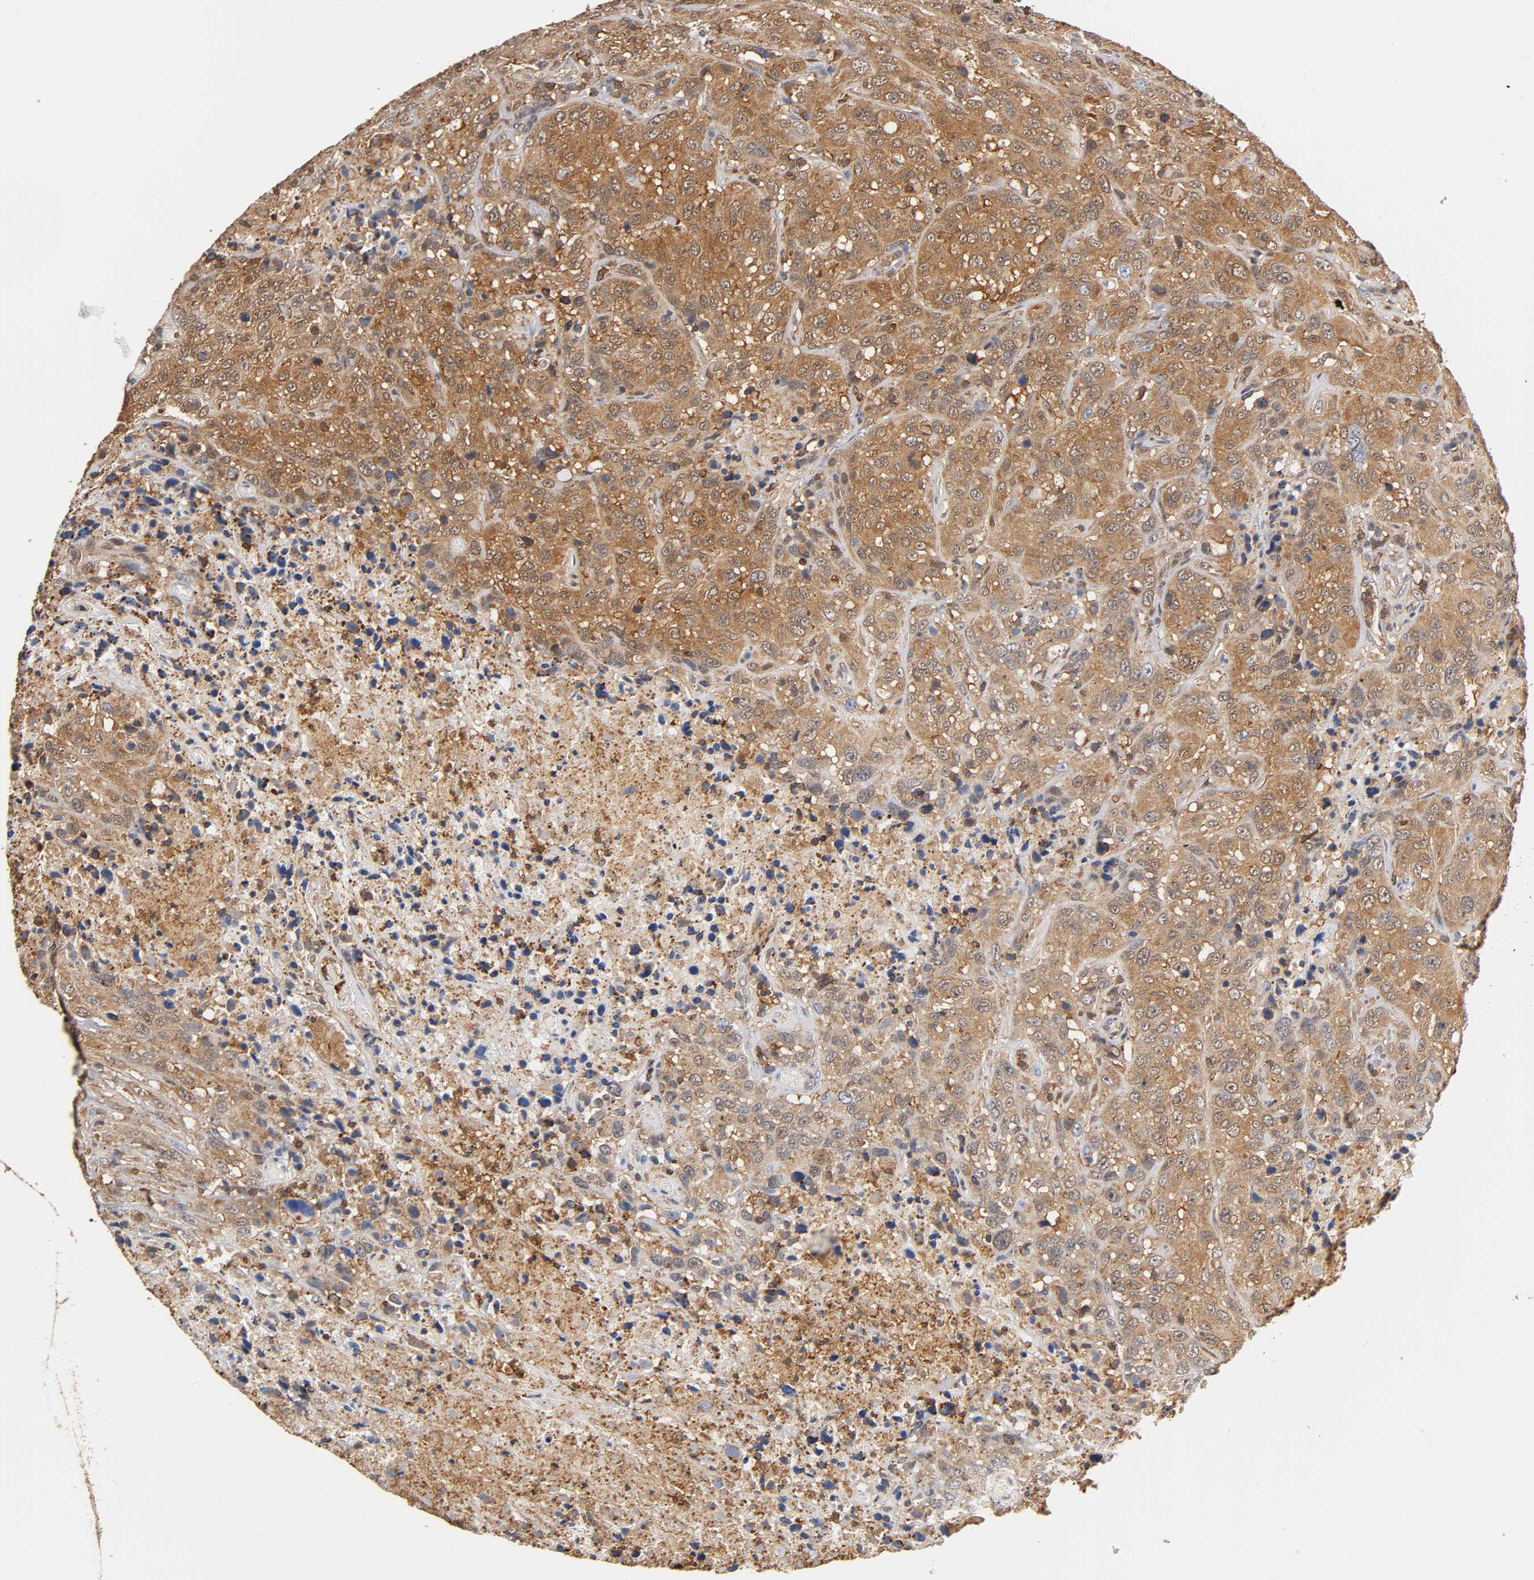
{"staining": {"intensity": "weak", "quantity": ">75%", "location": "cytoplasmic/membranous"}, "tissue": "urothelial cancer", "cell_type": "Tumor cells", "image_type": "cancer", "snomed": [{"axis": "morphology", "description": "Urothelial carcinoma, High grade"}, {"axis": "topography", "description": "Urinary bladder"}], "caption": "Protein staining exhibits weak cytoplasmic/membranous positivity in approximately >75% of tumor cells in urothelial cancer.", "gene": "ANXA11", "patient": {"sex": "male", "age": 61}}